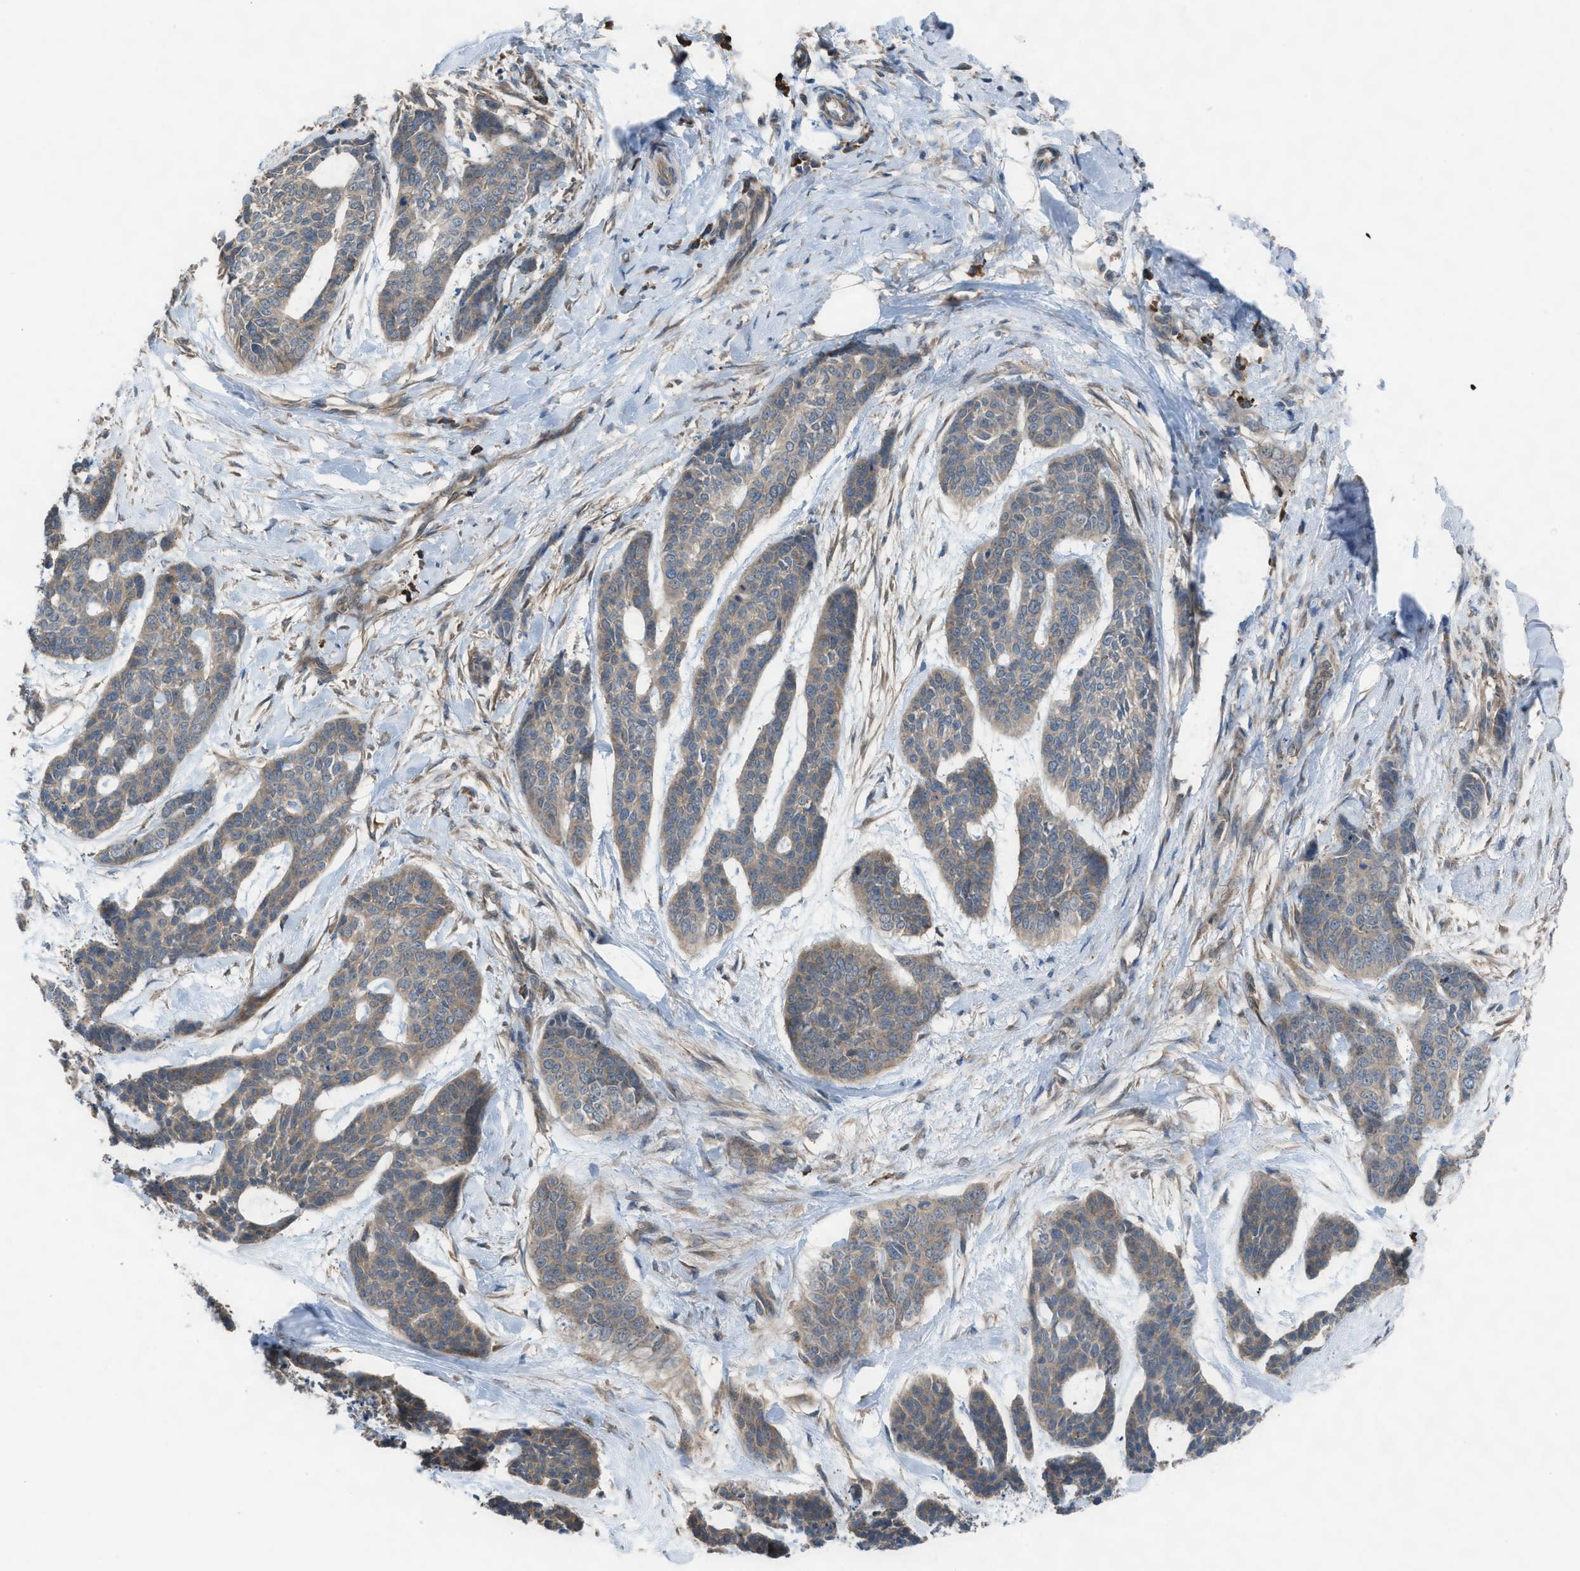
{"staining": {"intensity": "weak", "quantity": "25%-75%", "location": "cytoplasmic/membranous"}, "tissue": "skin cancer", "cell_type": "Tumor cells", "image_type": "cancer", "snomed": [{"axis": "morphology", "description": "Basal cell carcinoma"}, {"axis": "topography", "description": "Skin"}], "caption": "Skin cancer tissue exhibits weak cytoplasmic/membranous positivity in about 25%-75% of tumor cells Using DAB (3,3'-diaminobenzidine) (brown) and hematoxylin (blue) stains, captured at high magnification using brightfield microscopy.", "gene": "PLAA", "patient": {"sex": "female", "age": 64}}